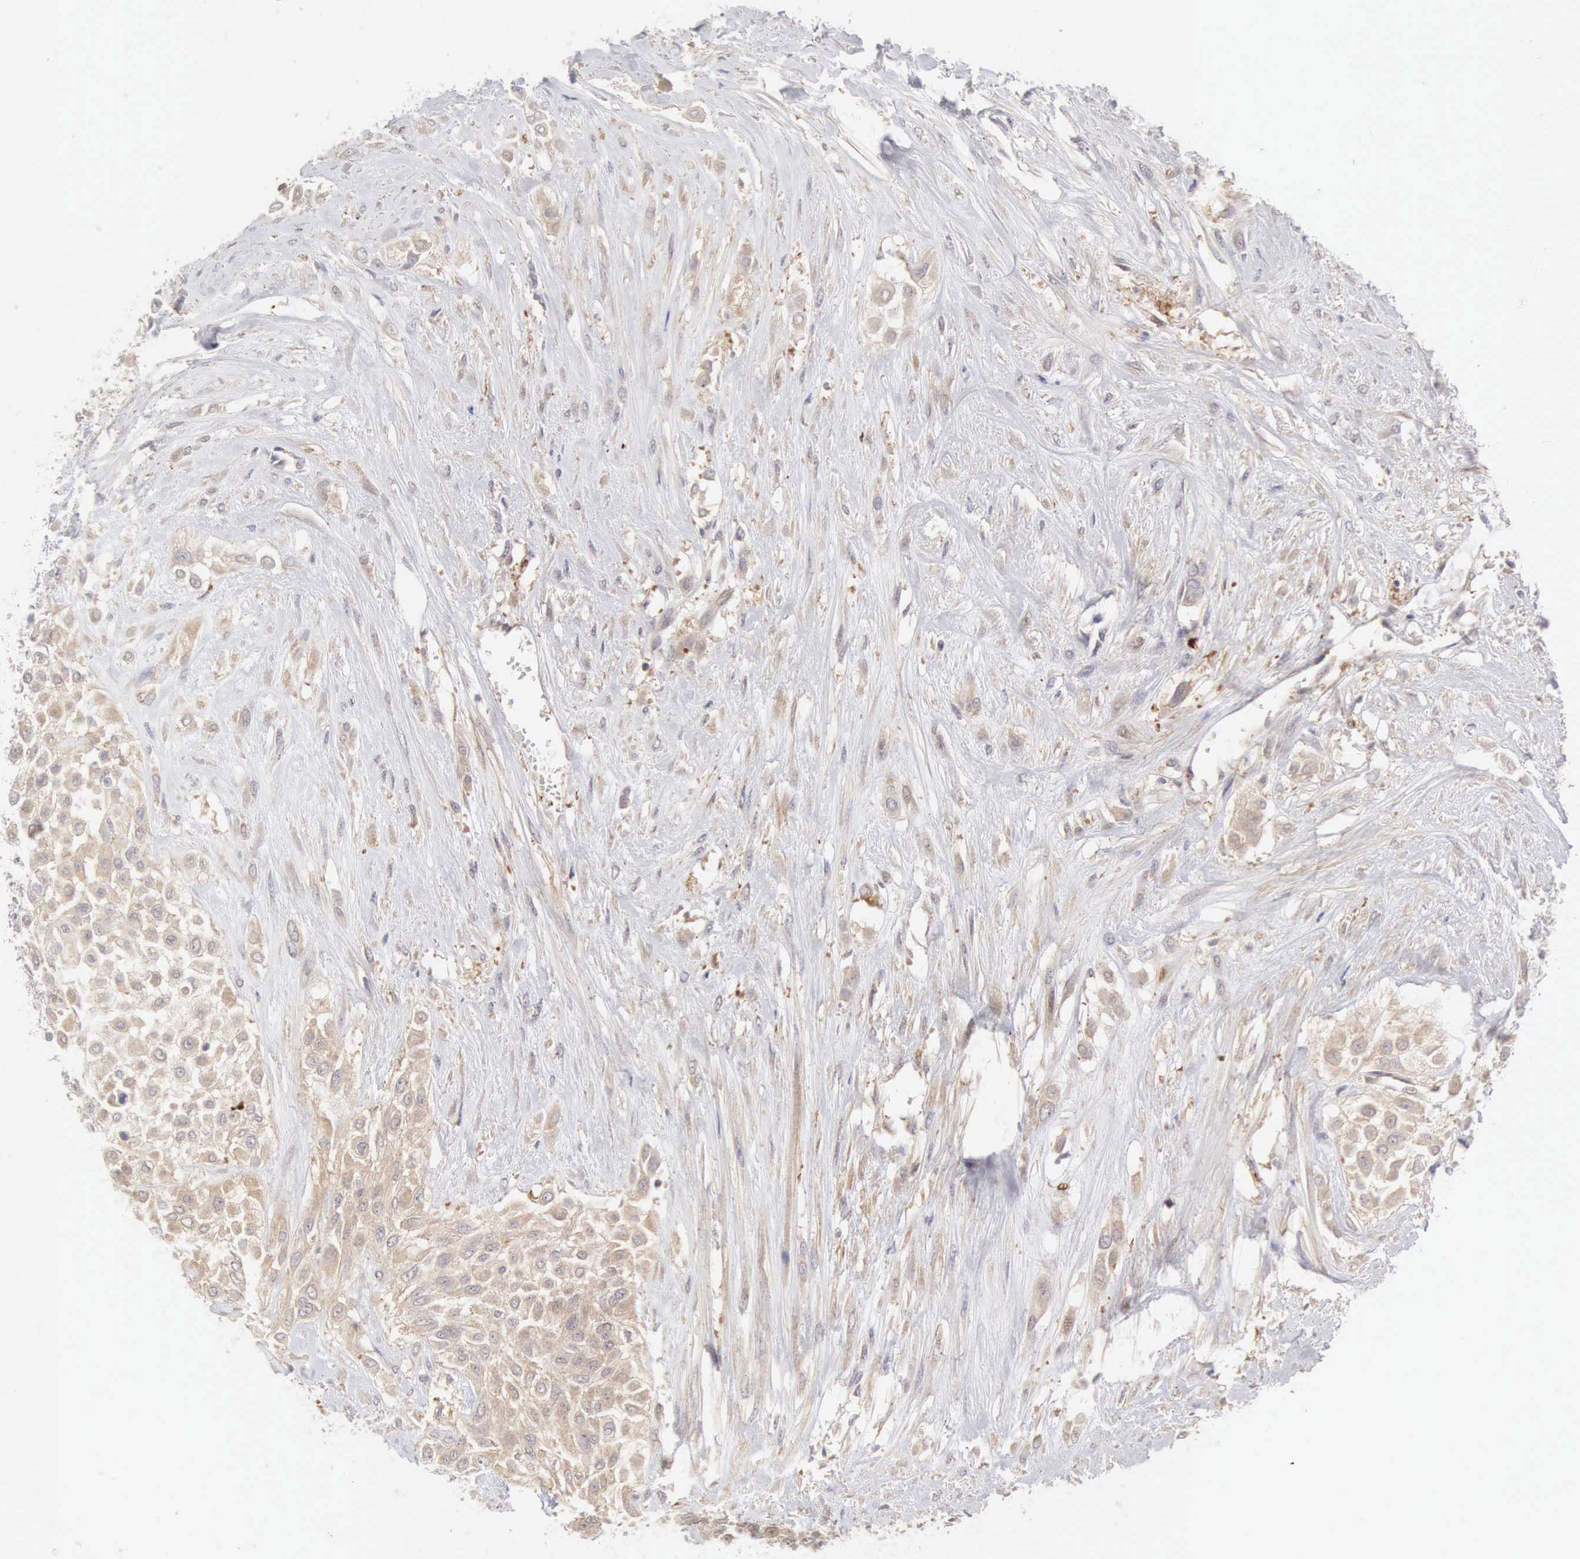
{"staining": {"intensity": "weak", "quantity": ">75%", "location": "cytoplasmic/membranous"}, "tissue": "urothelial cancer", "cell_type": "Tumor cells", "image_type": "cancer", "snomed": [{"axis": "morphology", "description": "Urothelial carcinoma, High grade"}, {"axis": "topography", "description": "Urinary bladder"}], "caption": "Tumor cells display low levels of weak cytoplasmic/membranous expression in about >75% of cells in high-grade urothelial carcinoma.", "gene": "CD1A", "patient": {"sex": "male", "age": 57}}